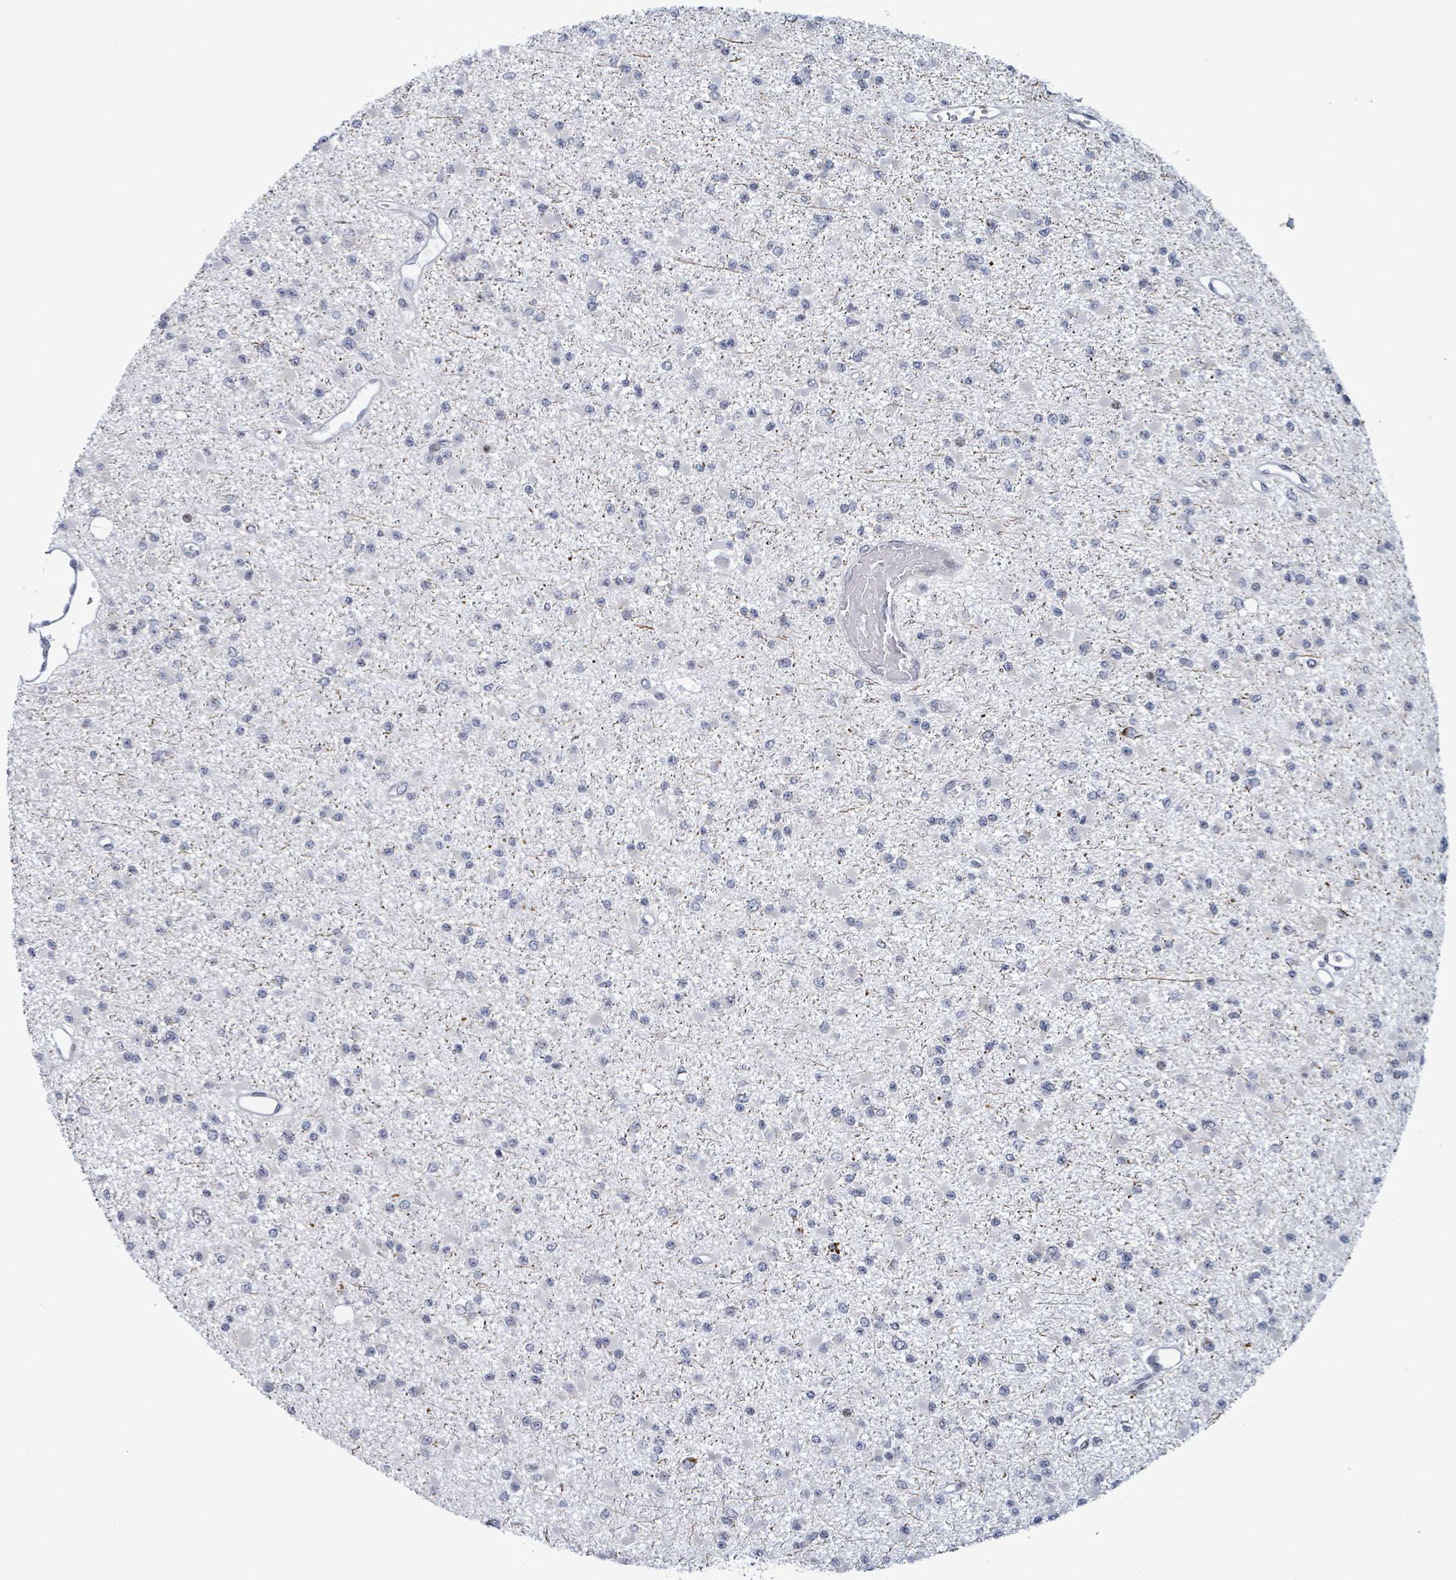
{"staining": {"intensity": "negative", "quantity": "none", "location": "none"}, "tissue": "glioma", "cell_type": "Tumor cells", "image_type": "cancer", "snomed": [{"axis": "morphology", "description": "Glioma, malignant, Low grade"}, {"axis": "topography", "description": "Brain"}], "caption": "This is an immunohistochemistry photomicrograph of human malignant glioma (low-grade). There is no staining in tumor cells.", "gene": "FNDC4", "patient": {"sex": "female", "age": 22}}